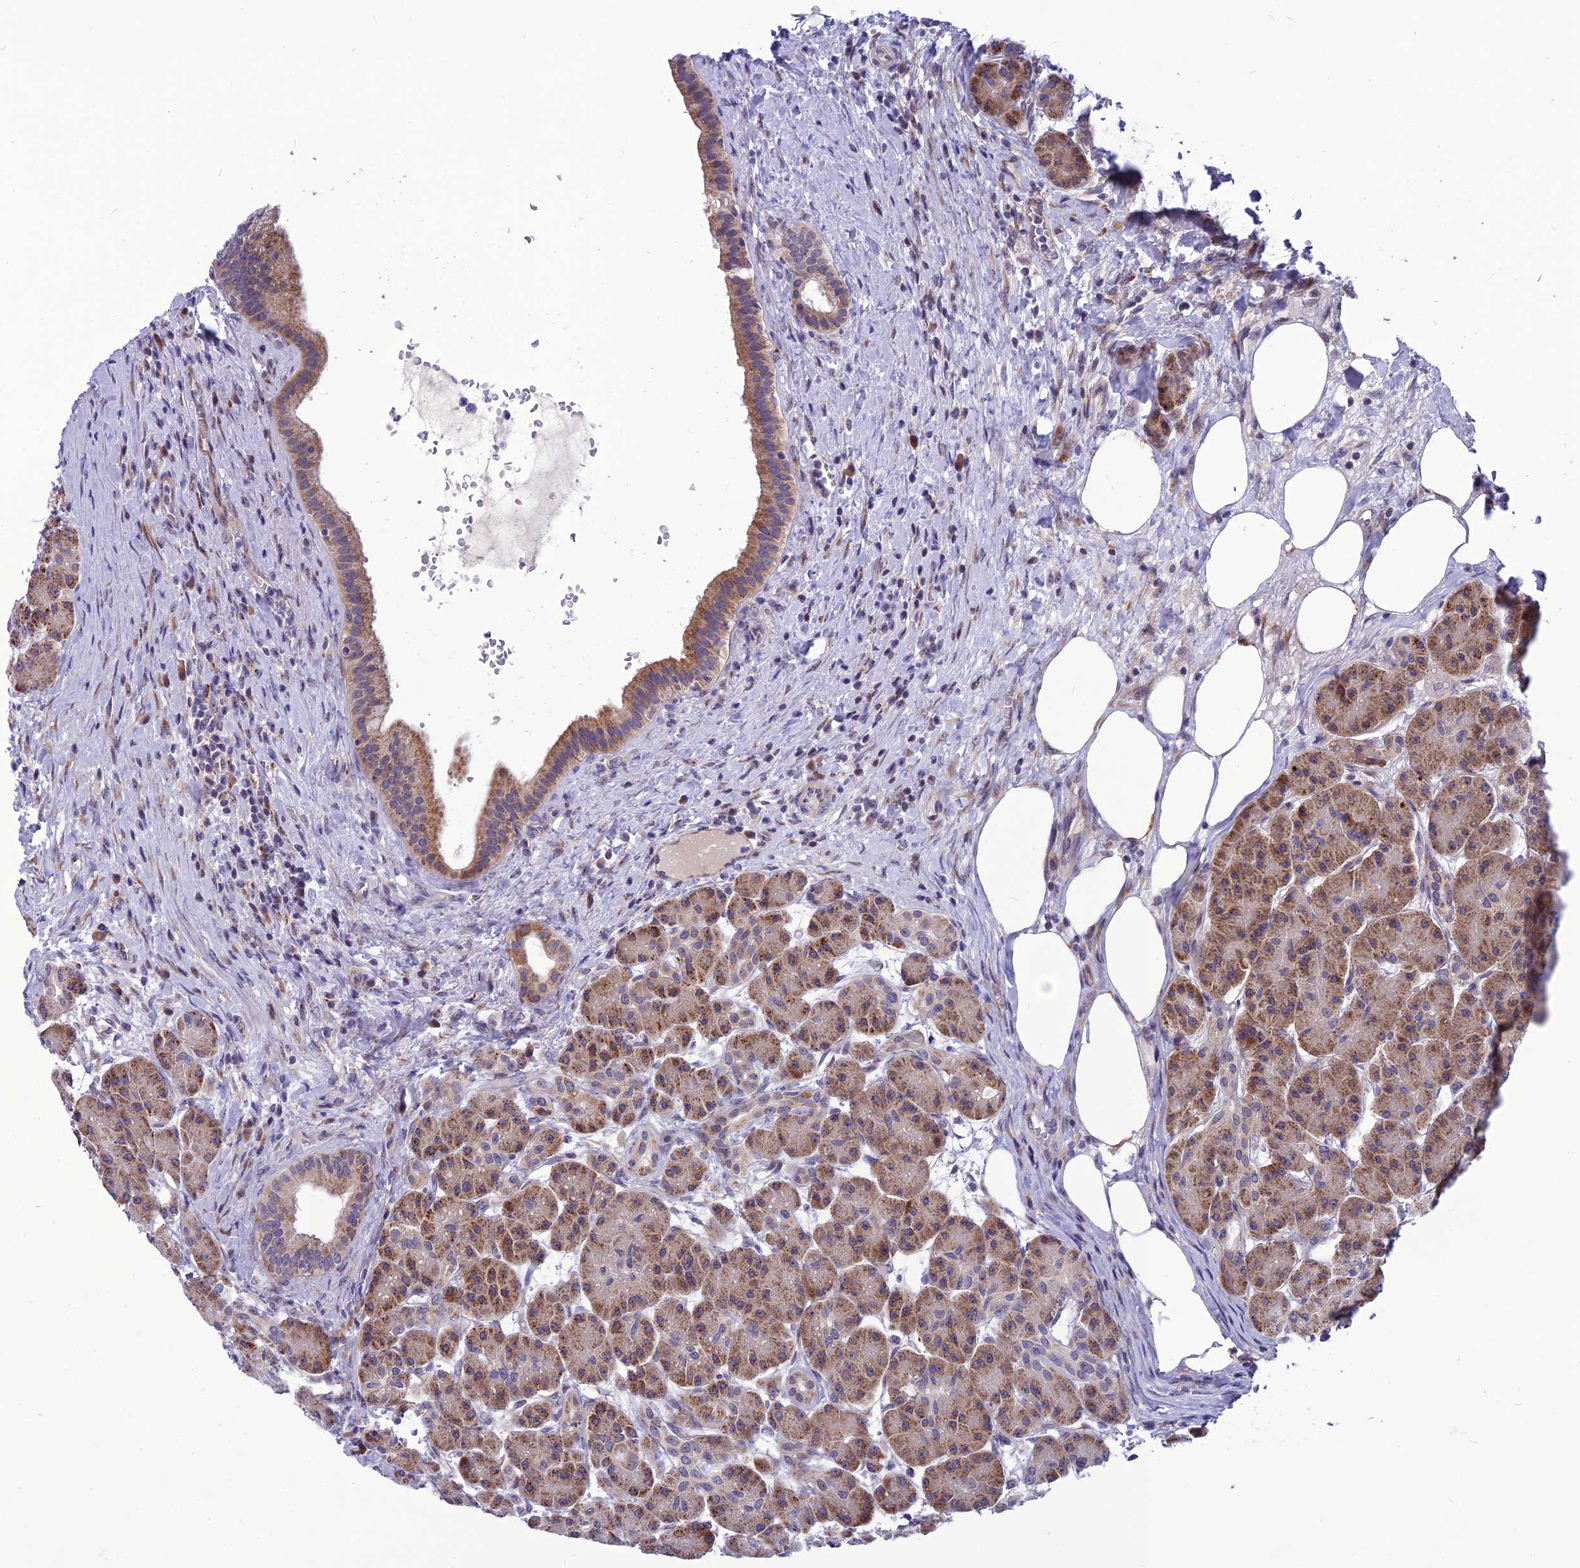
{"staining": {"intensity": "strong", "quantity": ">75%", "location": "cytoplasmic/membranous"}, "tissue": "pancreas", "cell_type": "Exocrine glandular cells", "image_type": "normal", "snomed": [{"axis": "morphology", "description": "Normal tissue, NOS"}, {"axis": "topography", "description": "Pancreas"}], "caption": "Immunohistochemistry of unremarkable human pancreas shows high levels of strong cytoplasmic/membranous expression in approximately >75% of exocrine glandular cells. The staining is performed using DAB (3,3'-diaminobenzidine) brown chromogen to label protein expression. The nuclei are counter-stained blue using hematoxylin.", "gene": "PSMF1", "patient": {"sex": "male", "age": 63}}